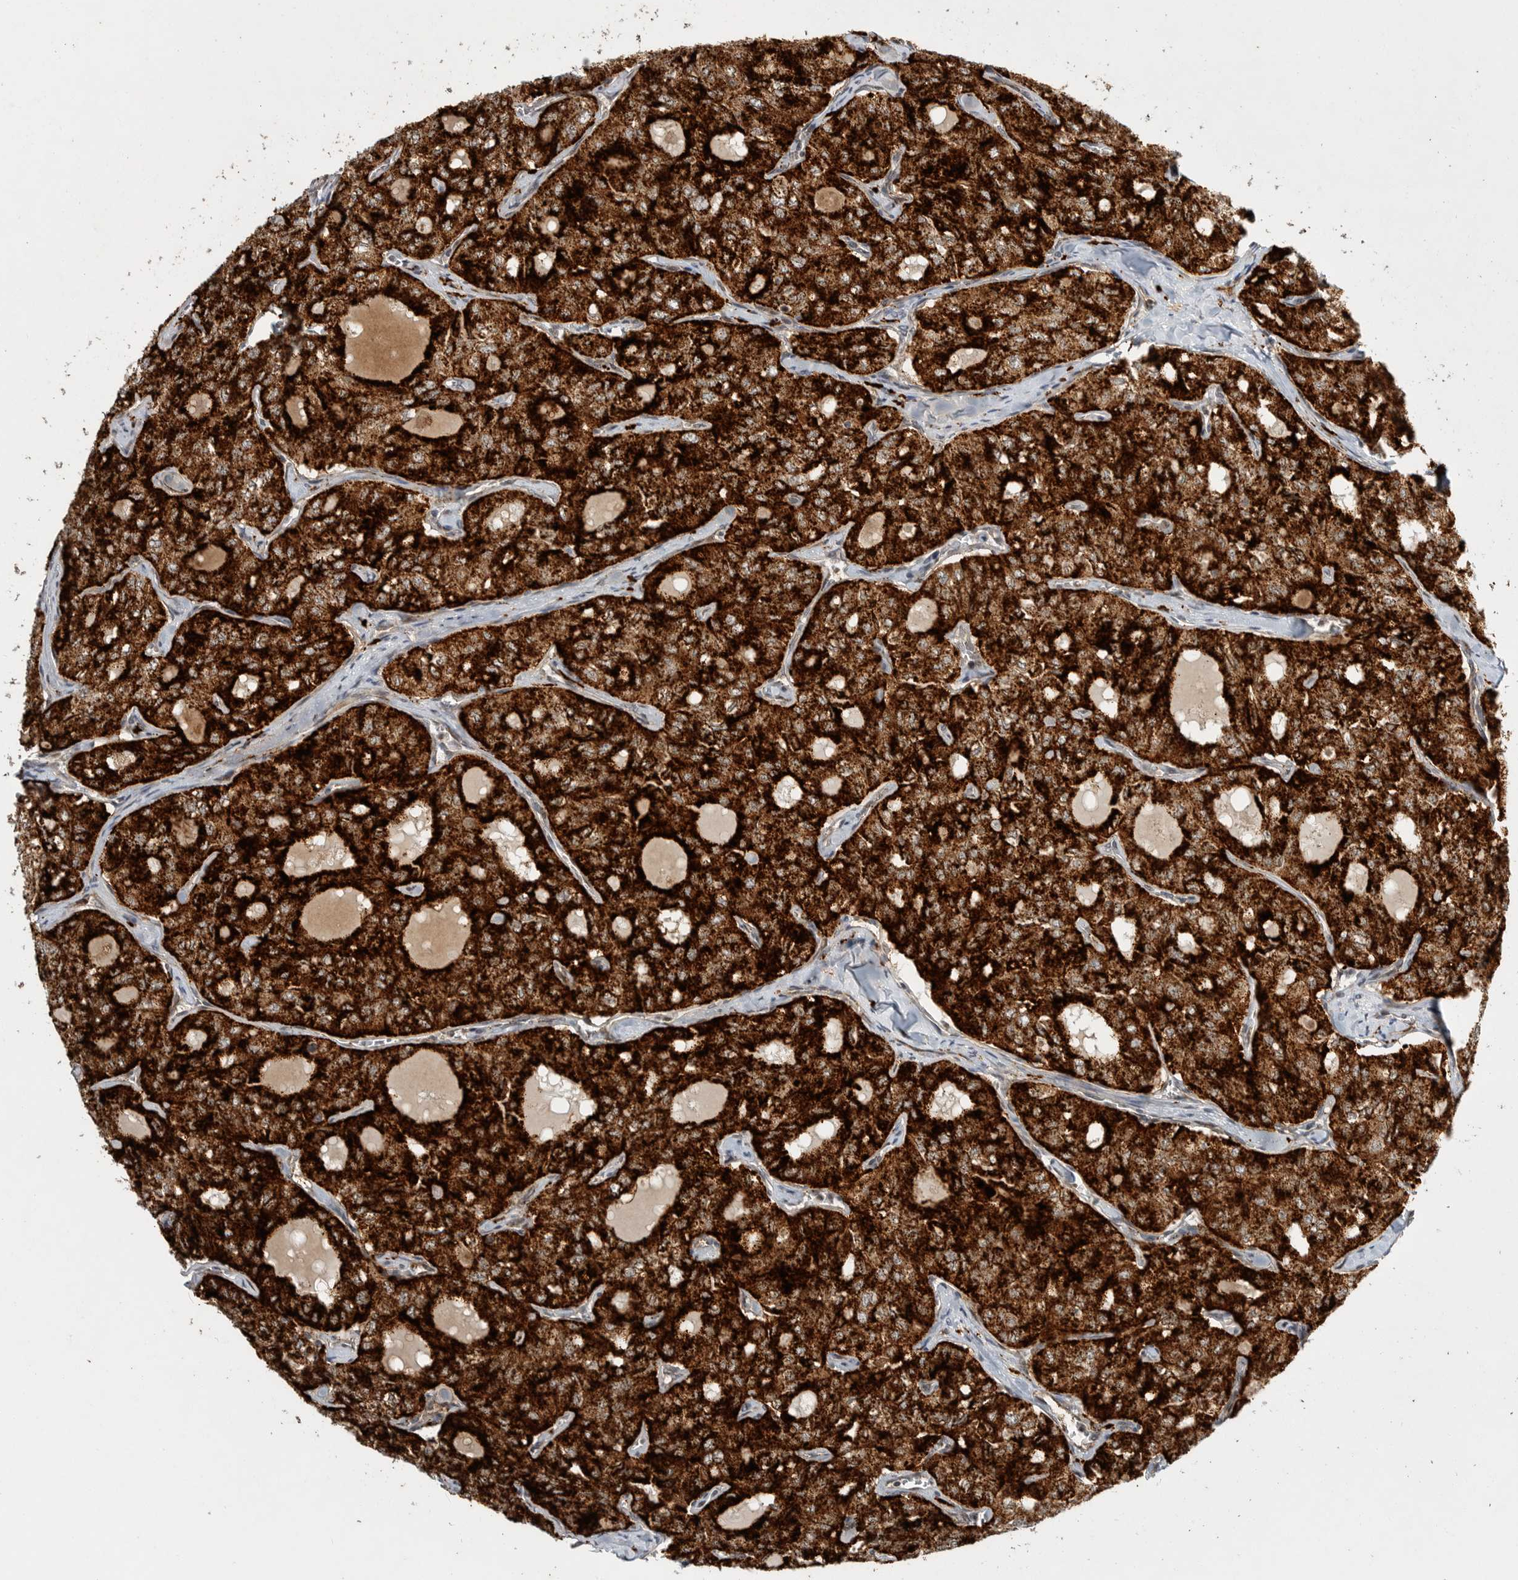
{"staining": {"intensity": "strong", "quantity": ">75%", "location": "cytoplasmic/membranous"}, "tissue": "thyroid cancer", "cell_type": "Tumor cells", "image_type": "cancer", "snomed": [{"axis": "morphology", "description": "Follicular adenoma carcinoma, NOS"}, {"axis": "topography", "description": "Thyroid gland"}], "caption": "IHC micrograph of follicular adenoma carcinoma (thyroid) stained for a protein (brown), which reveals high levels of strong cytoplasmic/membranous expression in approximately >75% of tumor cells.", "gene": "CSNK1G3", "patient": {"sex": "male", "age": 75}}